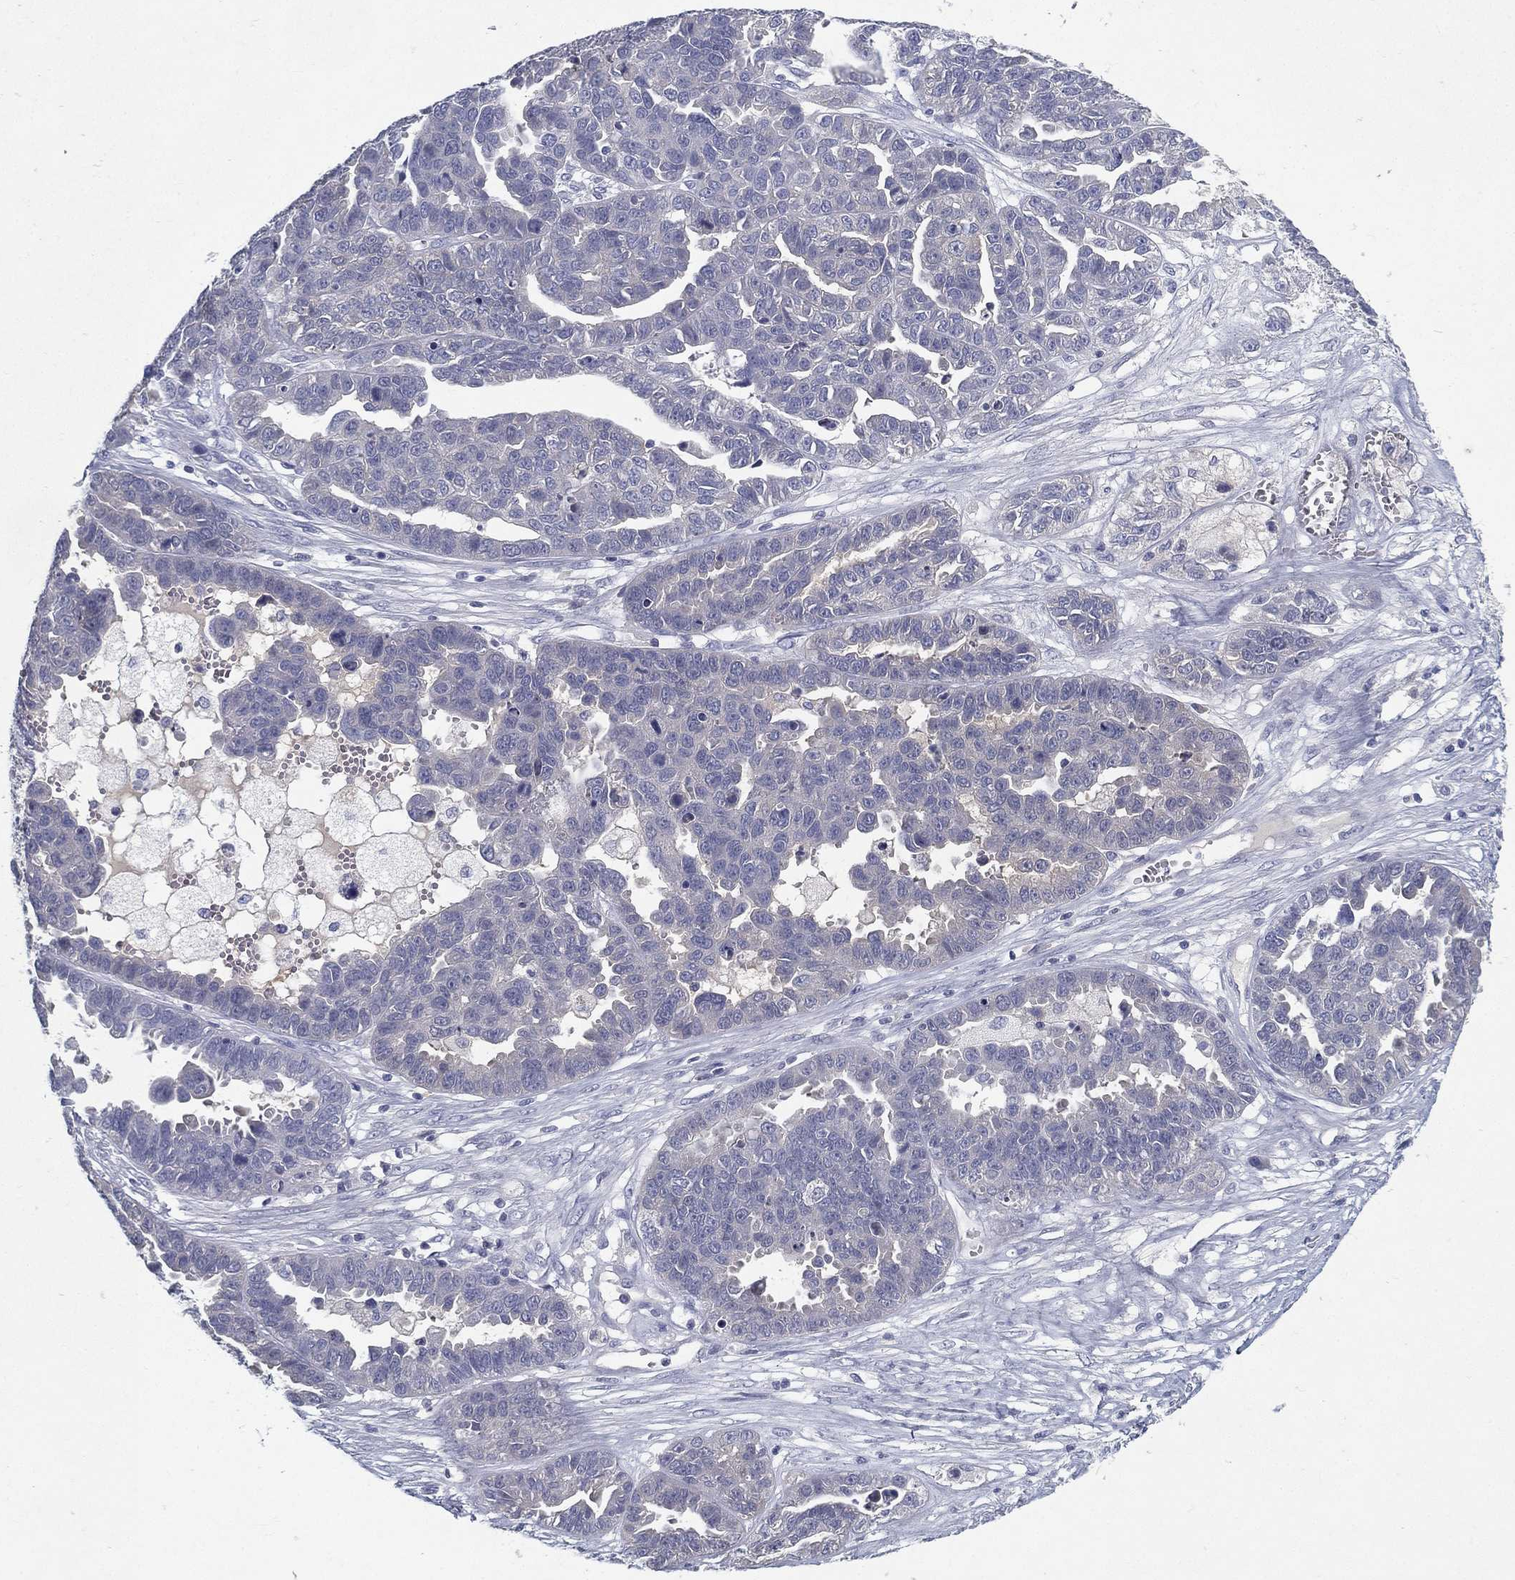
{"staining": {"intensity": "negative", "quantity": "none", "location": "none"}, "tissue": "ovarian cancer", "cell_type": "Tumor cells", "image_type": "cancer", "snomed": [{"axis": "morphology", "description": "Cystadenocarcinoma, serous, NOS"}, {"axis": "topography", "description": "Ovary"}], "caption": "Tumor cells are negative for protein expression in human ovarian cancer. (Stains: DAB (3,3'-diaminobenzidine) immunohistochemistry with hematoxylin counter stain, Microscopy: brightfield microscopy at high magnification).", "gene": "RGS13", "patient": {"sex": "female", "age": 87}}